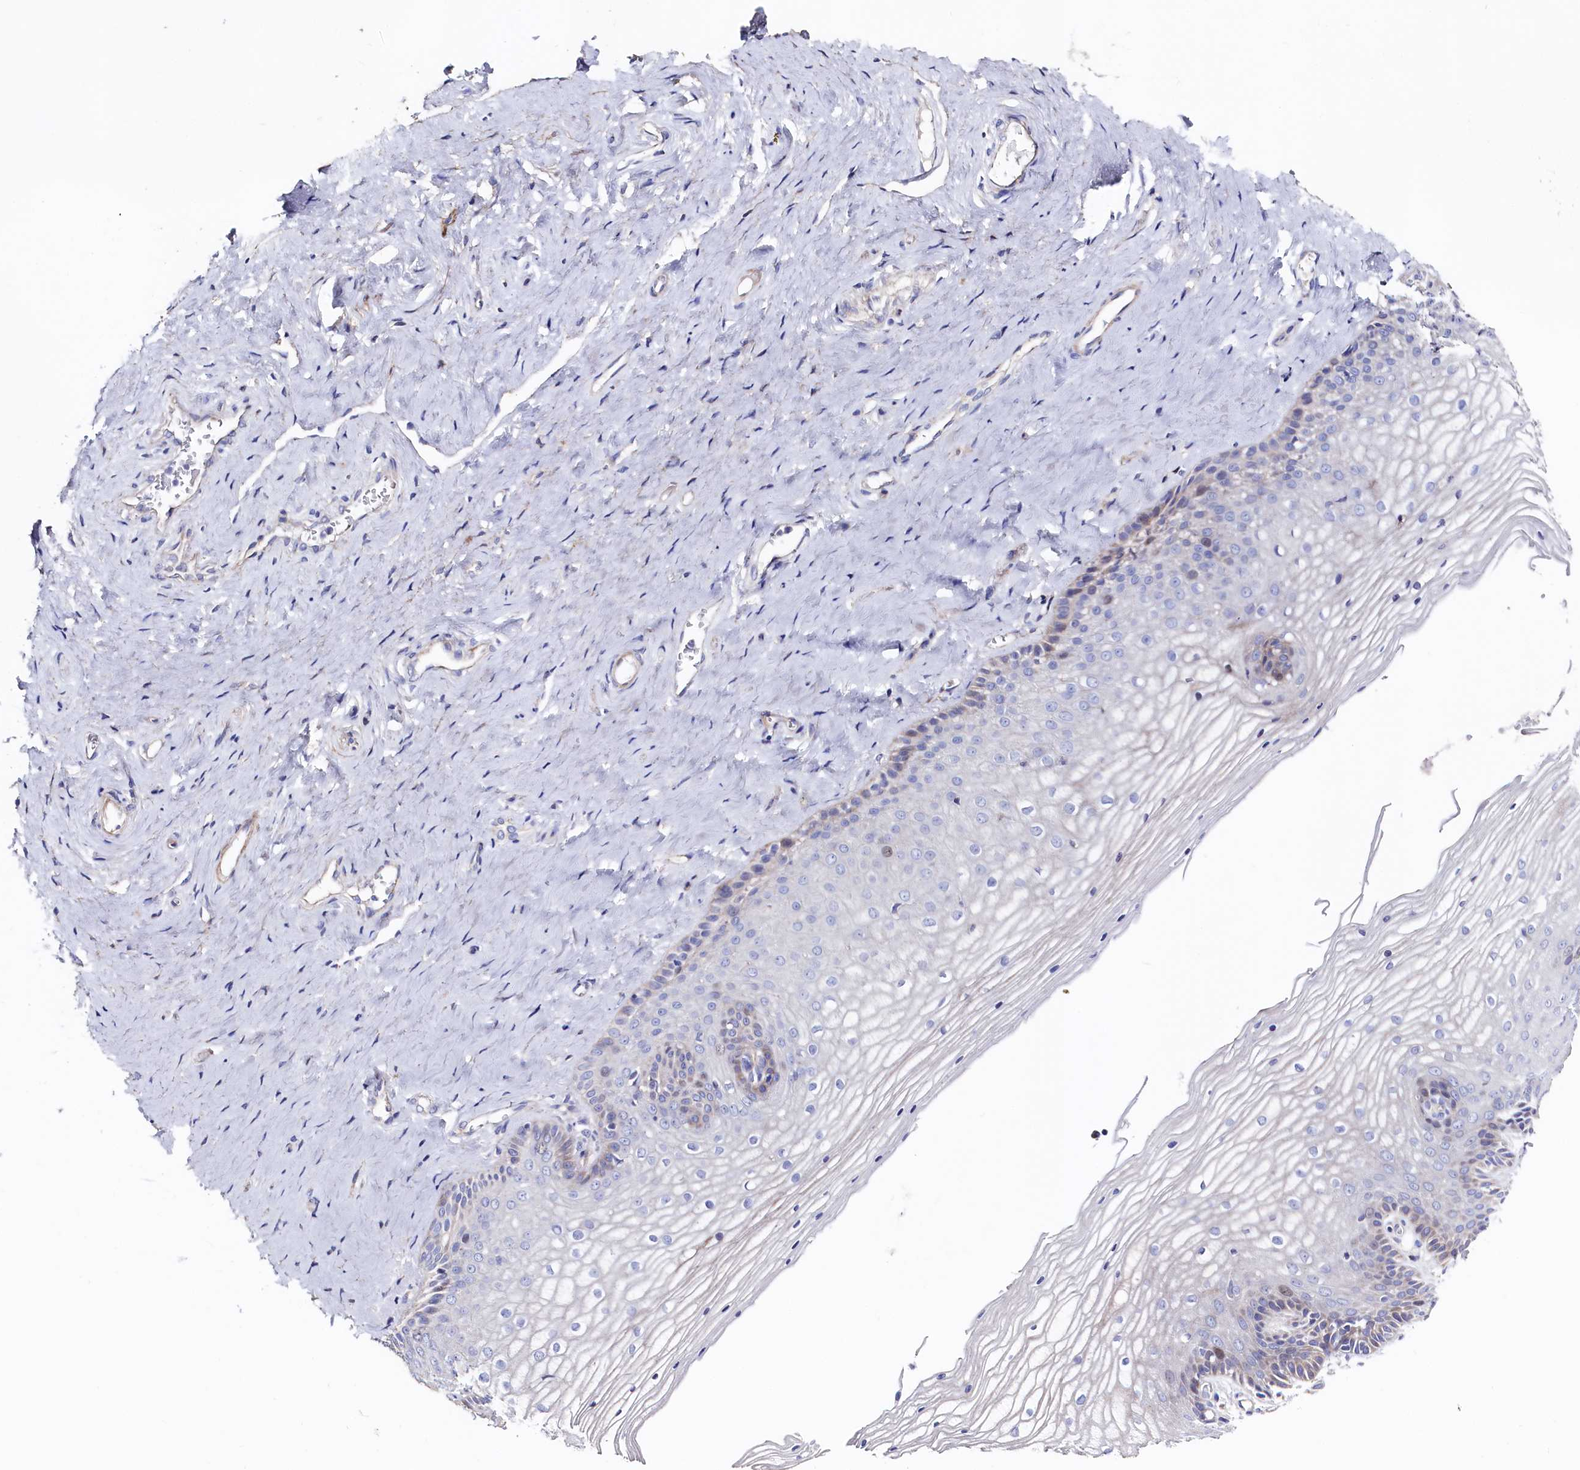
{"staining": {"intensity": "weak", "quantity": "<25%", "location": "cytoplasmic/membranous"}, "tissue": "vagina", "cell_type": "Squamous epithelial cells", "image_type": "normal", "snomed": [{"axis": "morphology", "description": "Normal tissue, NOS"}, {"axis": "topography", "description": "Vagina"}, {"axis": "topography", "description": "Cervix"}], "caption": "The immunohistochemistry image has no significant positivity in squamous epithelial cells of vagina. The staining is performed using DAB brown chromogen with nuclei counter-stained in using hematoxylin.", "gene": "WNT8A", "patient": {"sex": "female", "age": 40}}